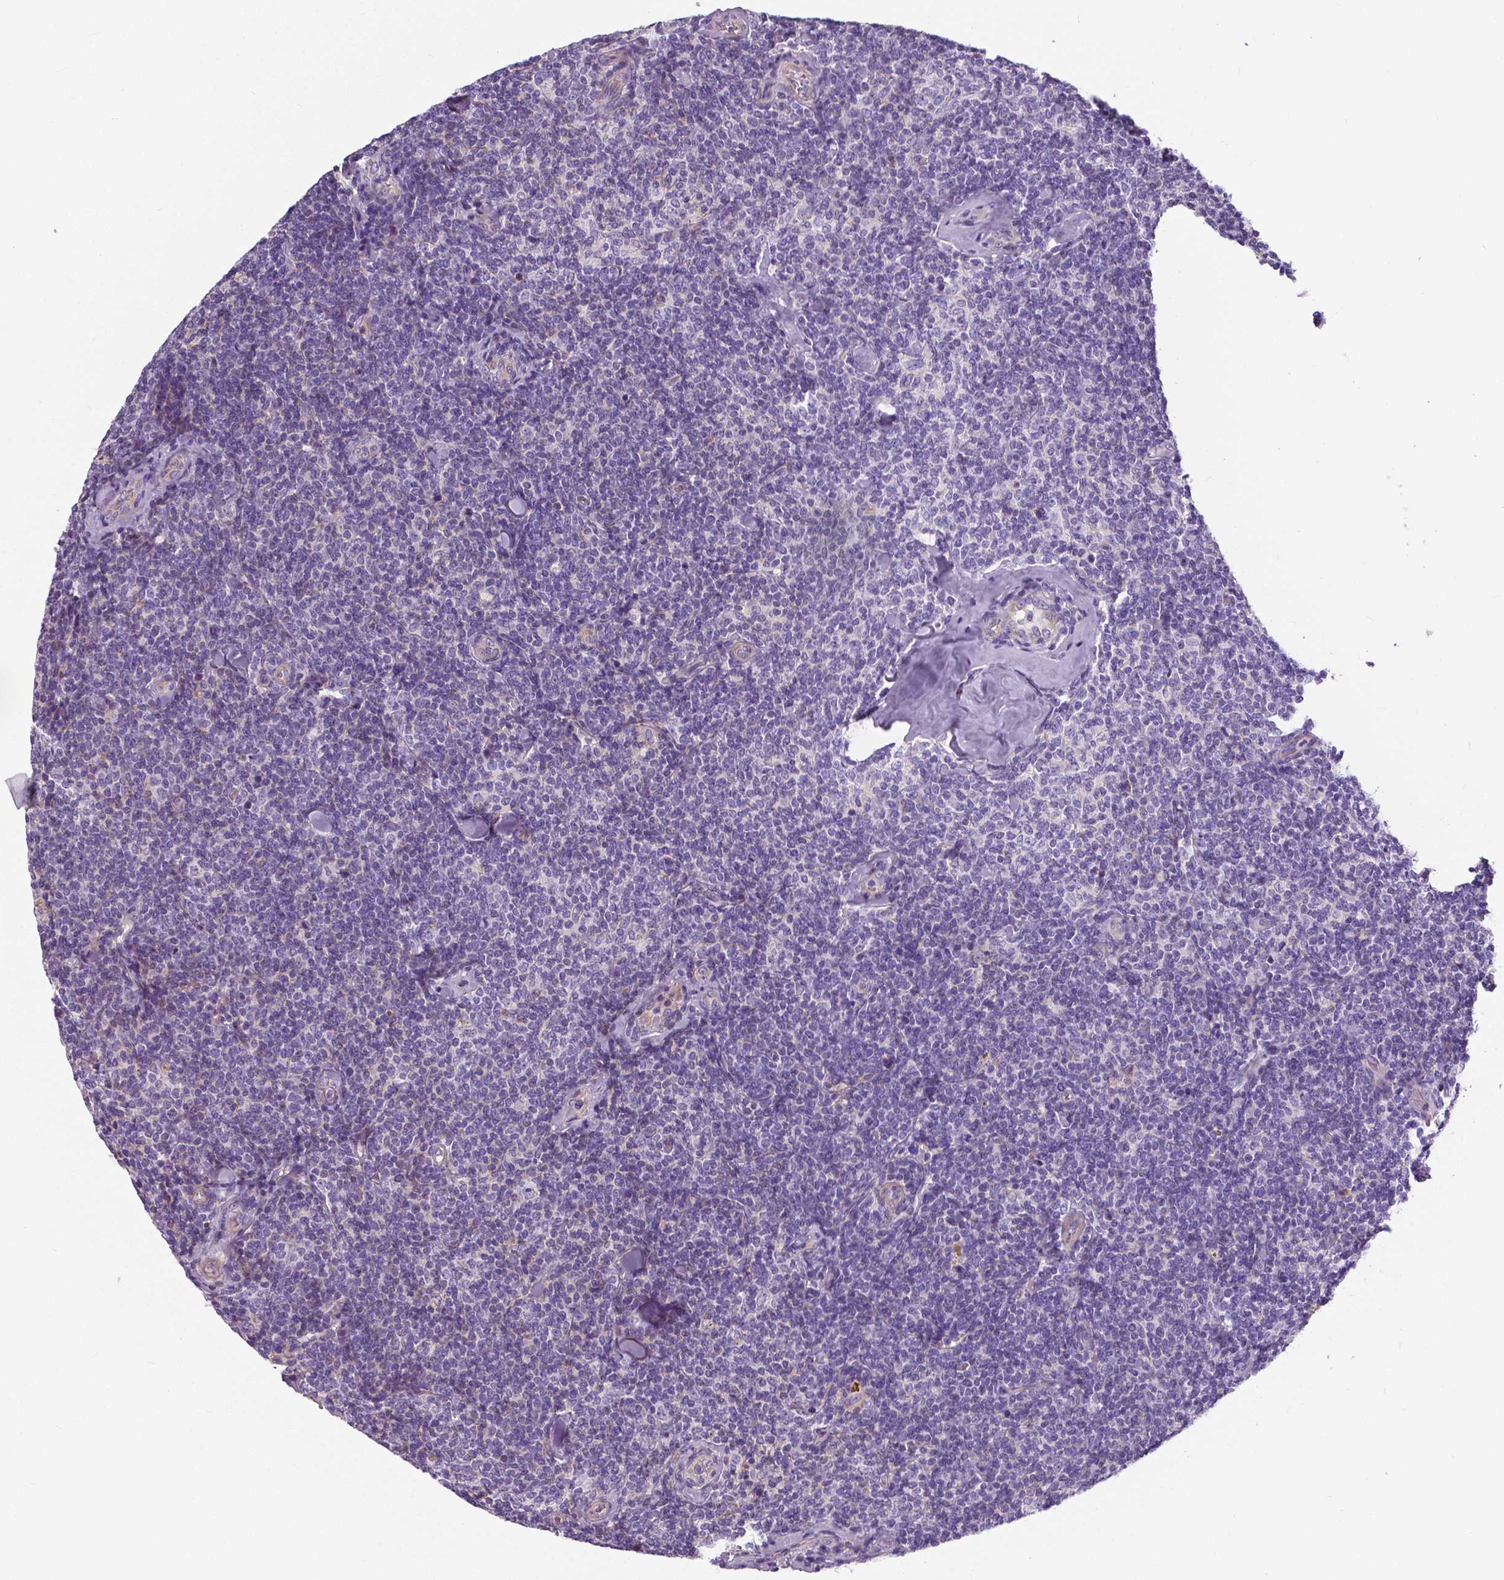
{"staining": {"intensity": "negative", "quantity": "none", "location": "none"}, "tissue": "lymphoma", "cell_type": "Tumor cells", "image_type": "cancer", "snomed": [{"axis": "morphology", "description": "Malignant lymphoma, non-Hodgkin's type, Low grade"}, {"axis": "topography", "description": "Lymph node"}], "caption": "Tumor cells are negative for brown protein staining in lymphoma.", "gene": "ANXA13", "patient": {"sex": "female", "age": 56}}